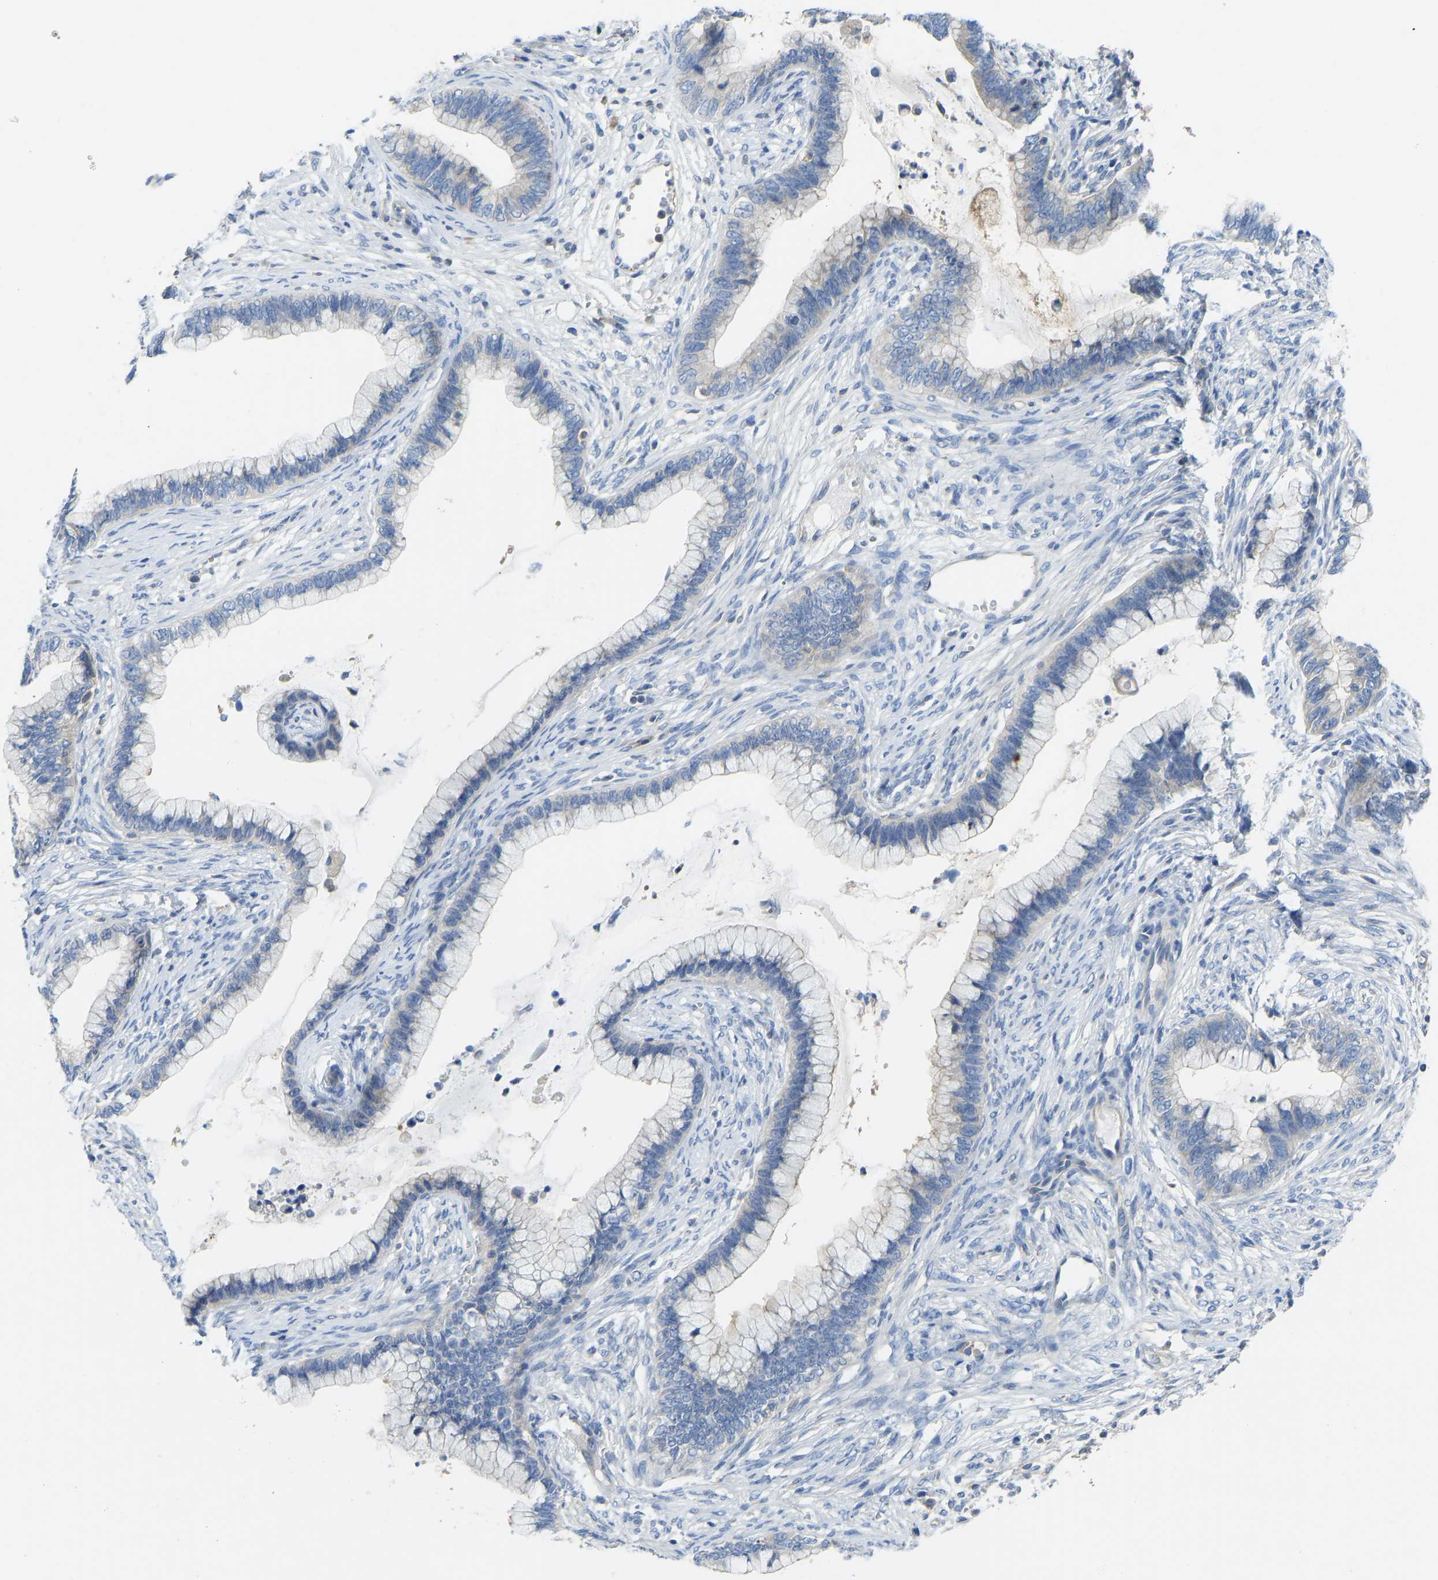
{"staining": {"intensity": "negative", "quantity": "none", "location": "none"}, "tissue": "cervical cancer", "cell_type": "Tumor cells", "image_type": "cancer", "snomed": [{"axis": "morphology", "description": "Adenocarcinoma, NOS"}, {"axis": "topography", "description": "Cervix"}], "caption": "There is no significant expression in tumor cells of adenocarcinoma (cervical).", "gene": "PPP3CA", "patient": {"sex": "female", "age": 44}}